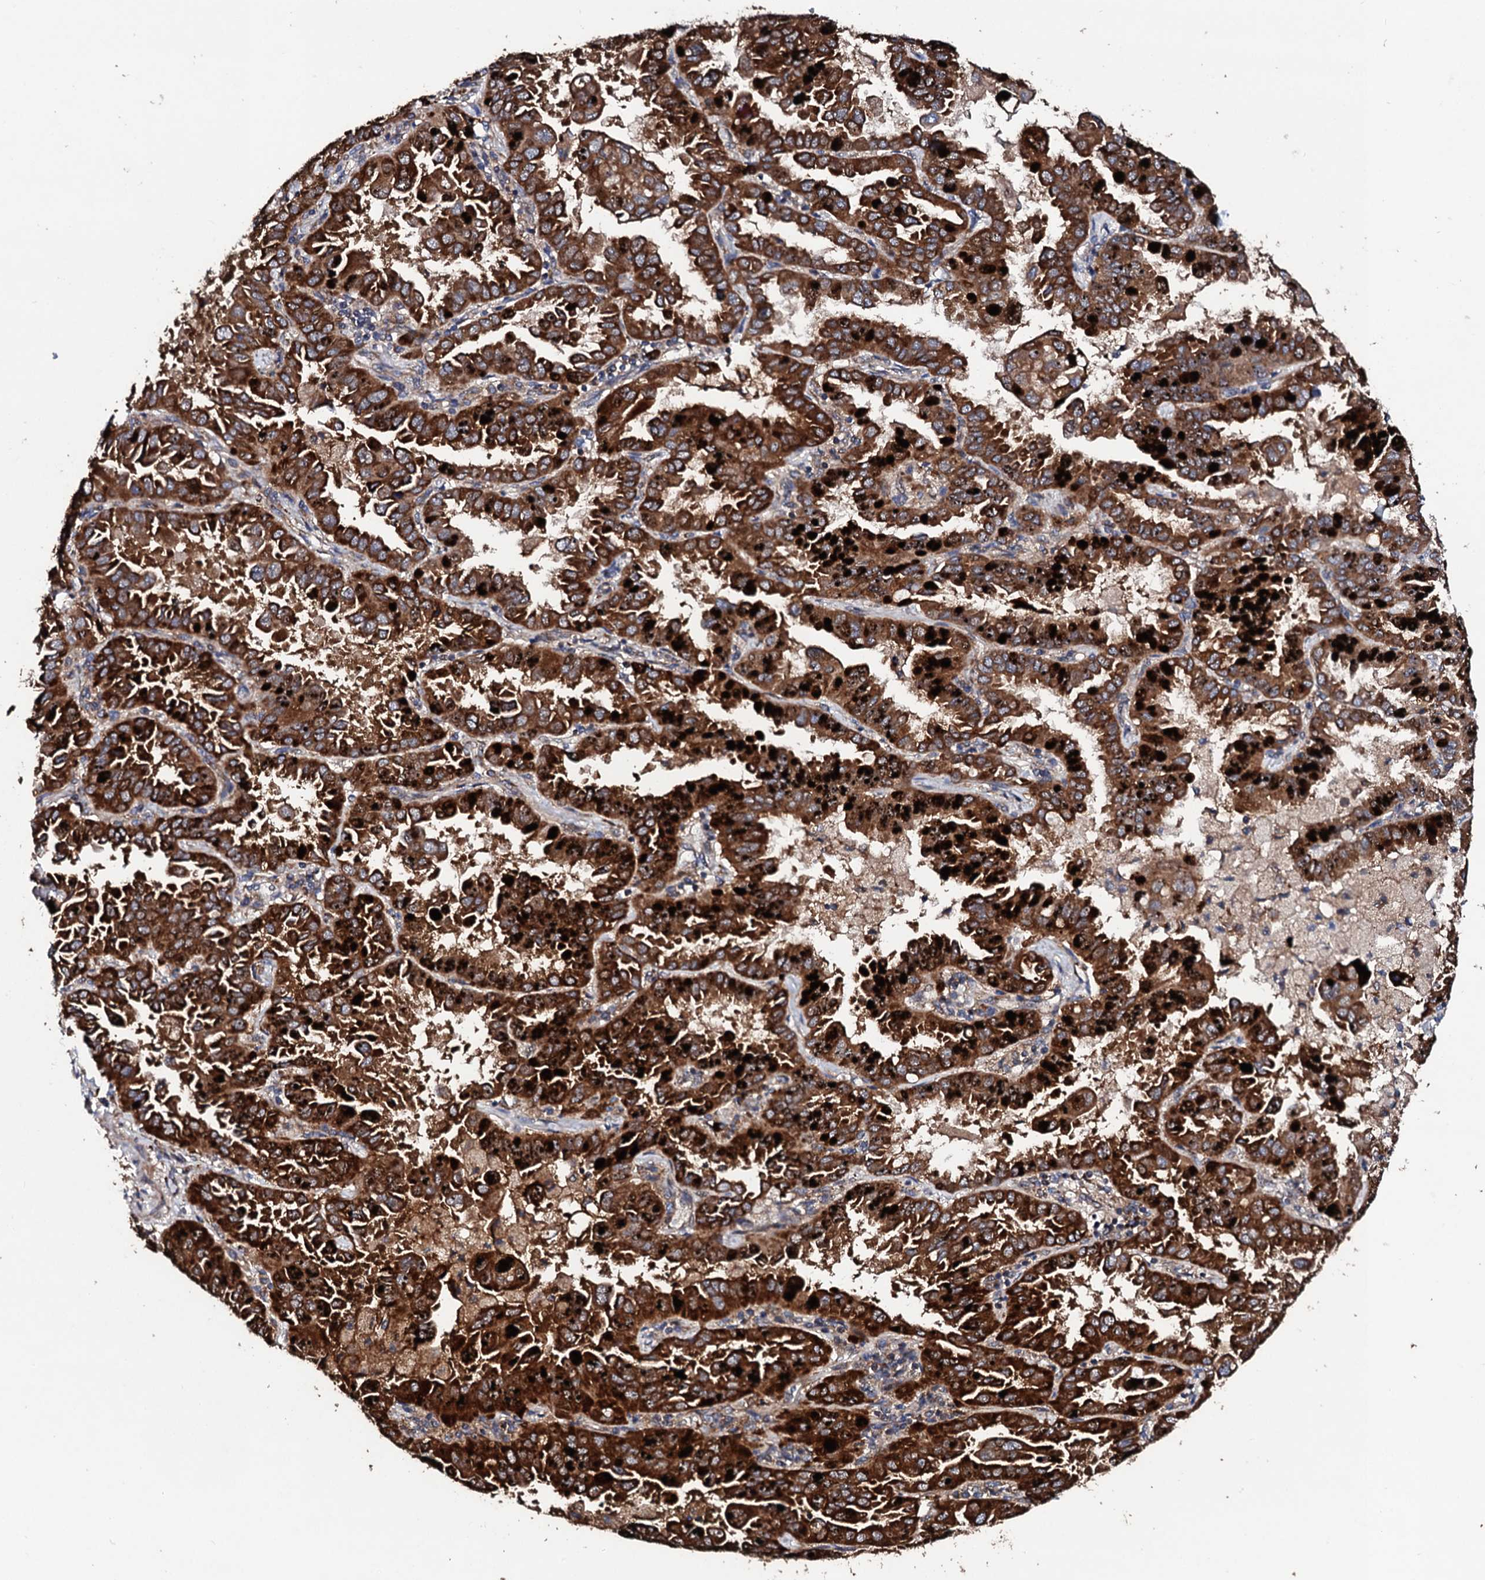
{"staining": {"intensity": "strong", "quantity": ">75%", "location": "cytoplasmic/membranous"}, "tissue": "lung cancer", "cell_type": "Tumor cells", "image_type": "cancer", "snomed": [{"axis": "morphology", "description": "Adenocarcinoma, NOS"}, {"axis": "topography", "description": "Lung"}], "caption": "A brown stain highlights strong cytoplasmic/membranous positivity of a protein in lung adenocarcinoma tumor cells.", "gene": "LIPT2", "patient": {"sex": "male", "age": 64}}